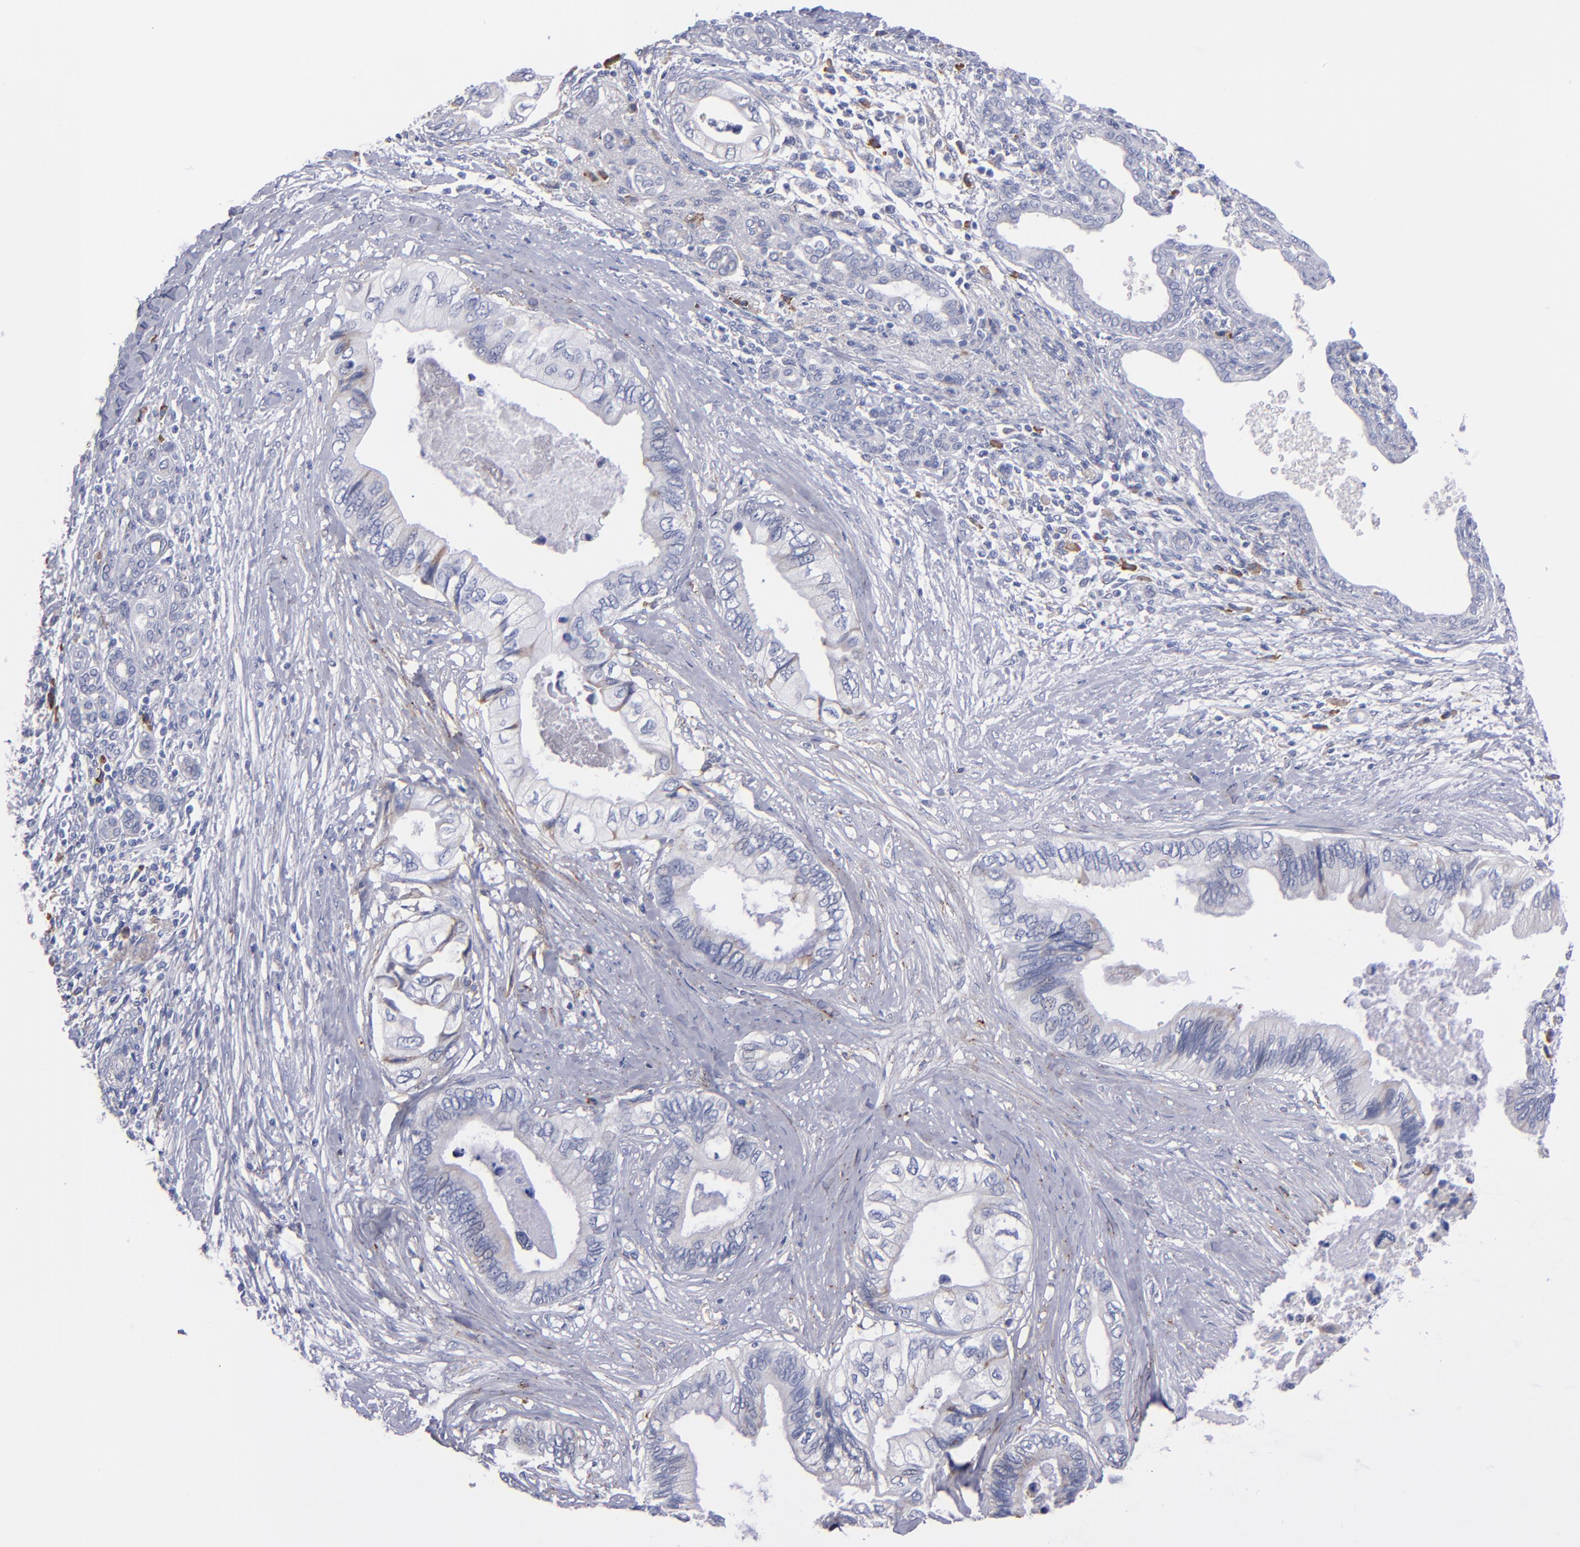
{"staining": {"intensity": "weak", "quantity": "<25%", "location": "cytoplasmic/membranous"}, "tissue": "pancreatic cancer", "cell_type": "Tumor cells", "image_type": "cancer", "snomed": [{"axis": "morphology", "description": "Adenocarcinoma, NOS"}, {"axis": "topography", "description": "Pancreas"}], "caption": "High magnification brightfield microscopy of pancreatic cancer stained with DAB (brown) and counterstained with hematoxylin (blue): tumor cells show no significant positivity.", "gene": "MFGE8", "patient": {"sex": "female", "age": 66}}